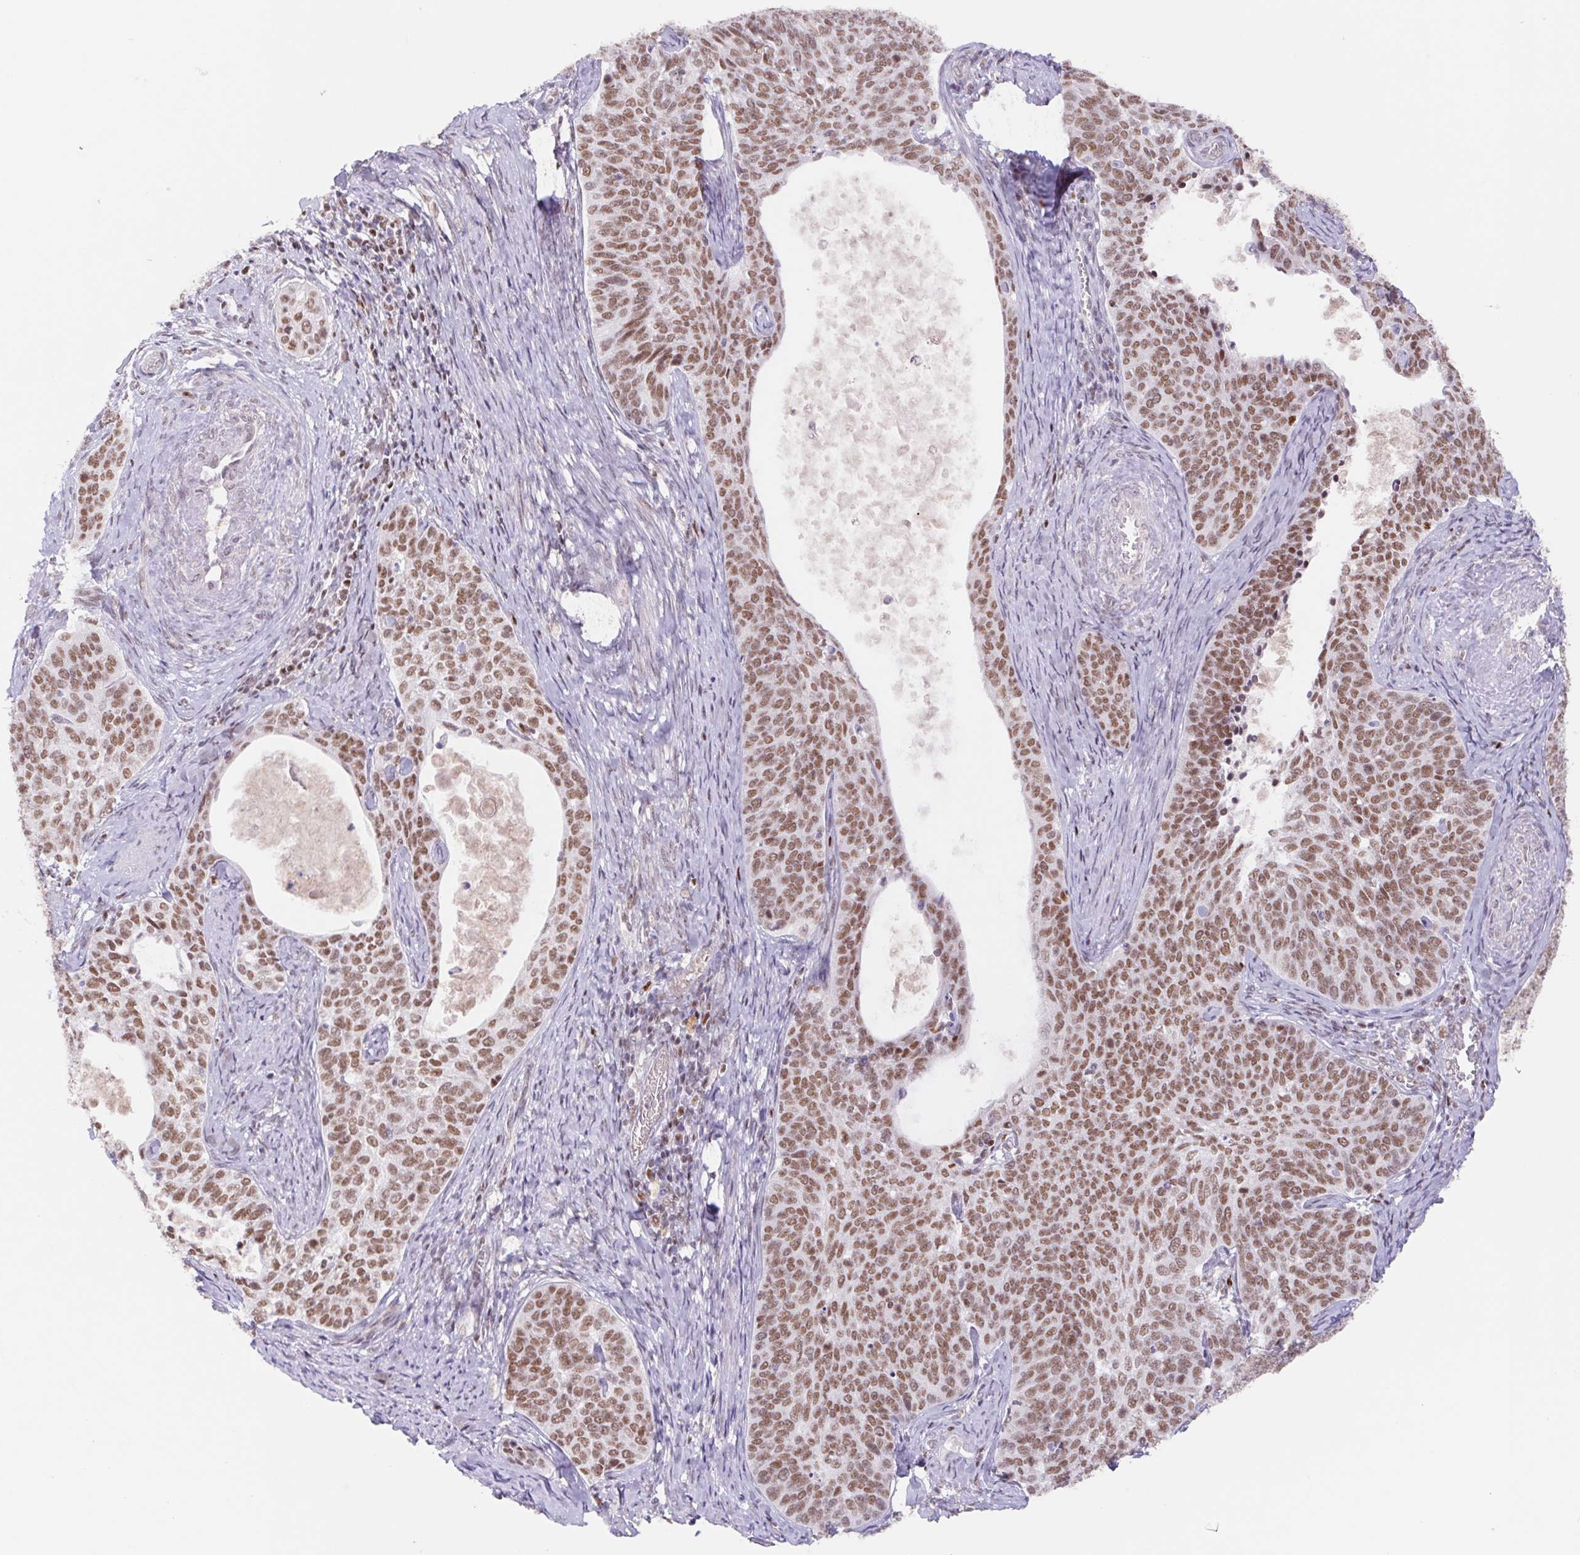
{"staining": {"intensity": "moderate", "quantity": ">75%", "location": "nuclear"}, "tissue": "cervical cancer", "cell_type": "Tumor cells", "image_type": "cancer", "snomed": [{"axis": "morphology", "description": "Squamous cell carcinoma, NOS"}, {"axis": "topography", "description": "Cervix"}], "caption": "Human squamous cell carcinoma (cervical) stained for a protein (brown) reveals moderate nuclear positive expression in approximately >75% of tumor cells.", "gene": "TRERF1", "patient": {"sex": "female", "age": 69}}